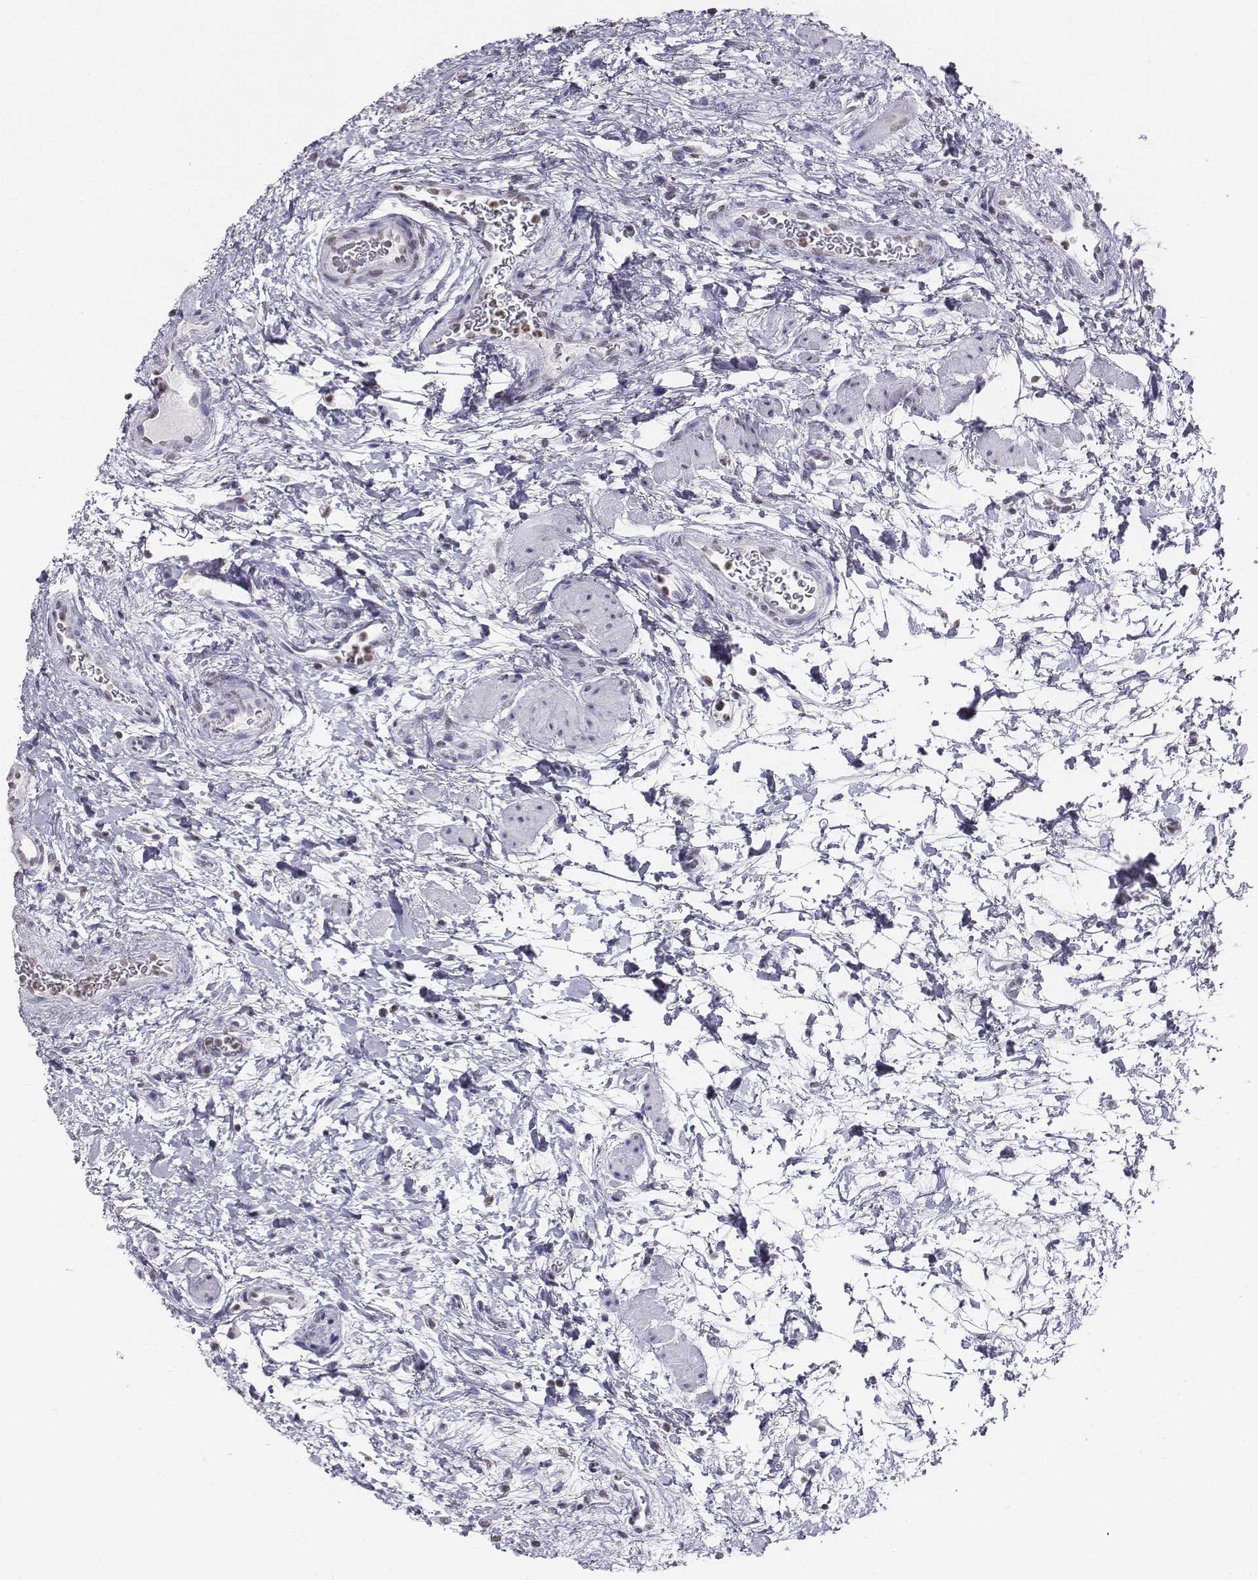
{"staining": {"intensity": "negative", "quantity": "none", "location": "none"}, "tissue": "urinary bladder", "cell_type": "Urothelial cells", "image_type": "normal", "snomed": [{"axis": "morphology", "description": "Normal tissue, NOS"}, {"axis": "topography", "description": "Urinary bladder"}], "caption": "Normal urinary bladder was stained to show a protein in brown. There is no significant staining in urothelial cells.", "gene": "BARHL1", "patient": {"sex": "male", "age": 69}}